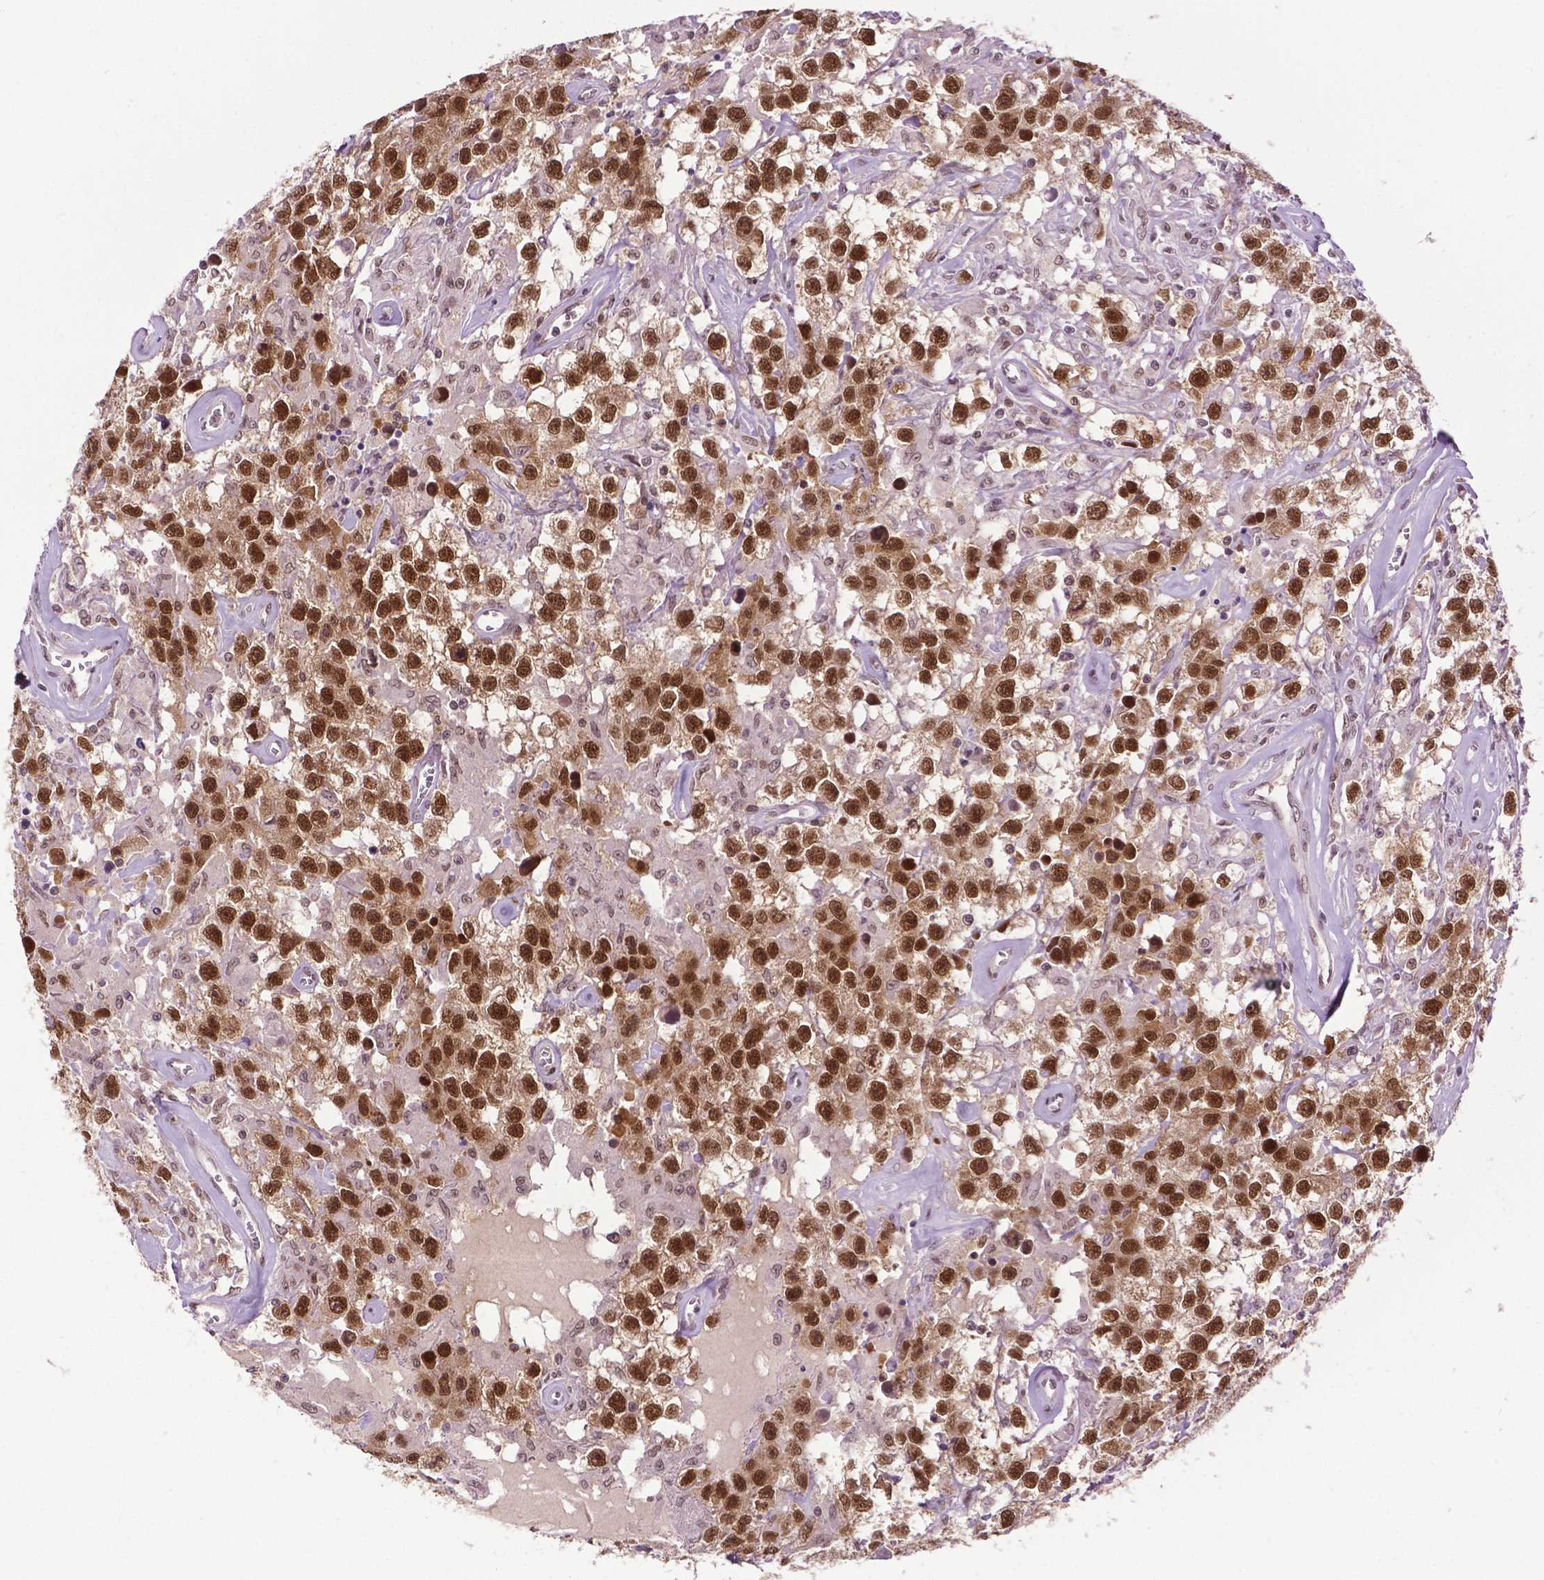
{"staining": {"intensity": "strong", "quantity": ">75%", "location": "nuclear"}, "tissue": "testis cancer", "cell_type": "Tumor cells", "image_type": "cancer", "snomed": [{"axis": "morphology", "description": "Seminoma, NOS"}, {"axis": "topography", "description": "Testis"}], "caption": "Strong nuclear staining for a protein is identified in about >75% of tumor cells of testis cancer using IHC.", "gene": "UBQLN4", "patient": {"sex": "male", "age": 43}}